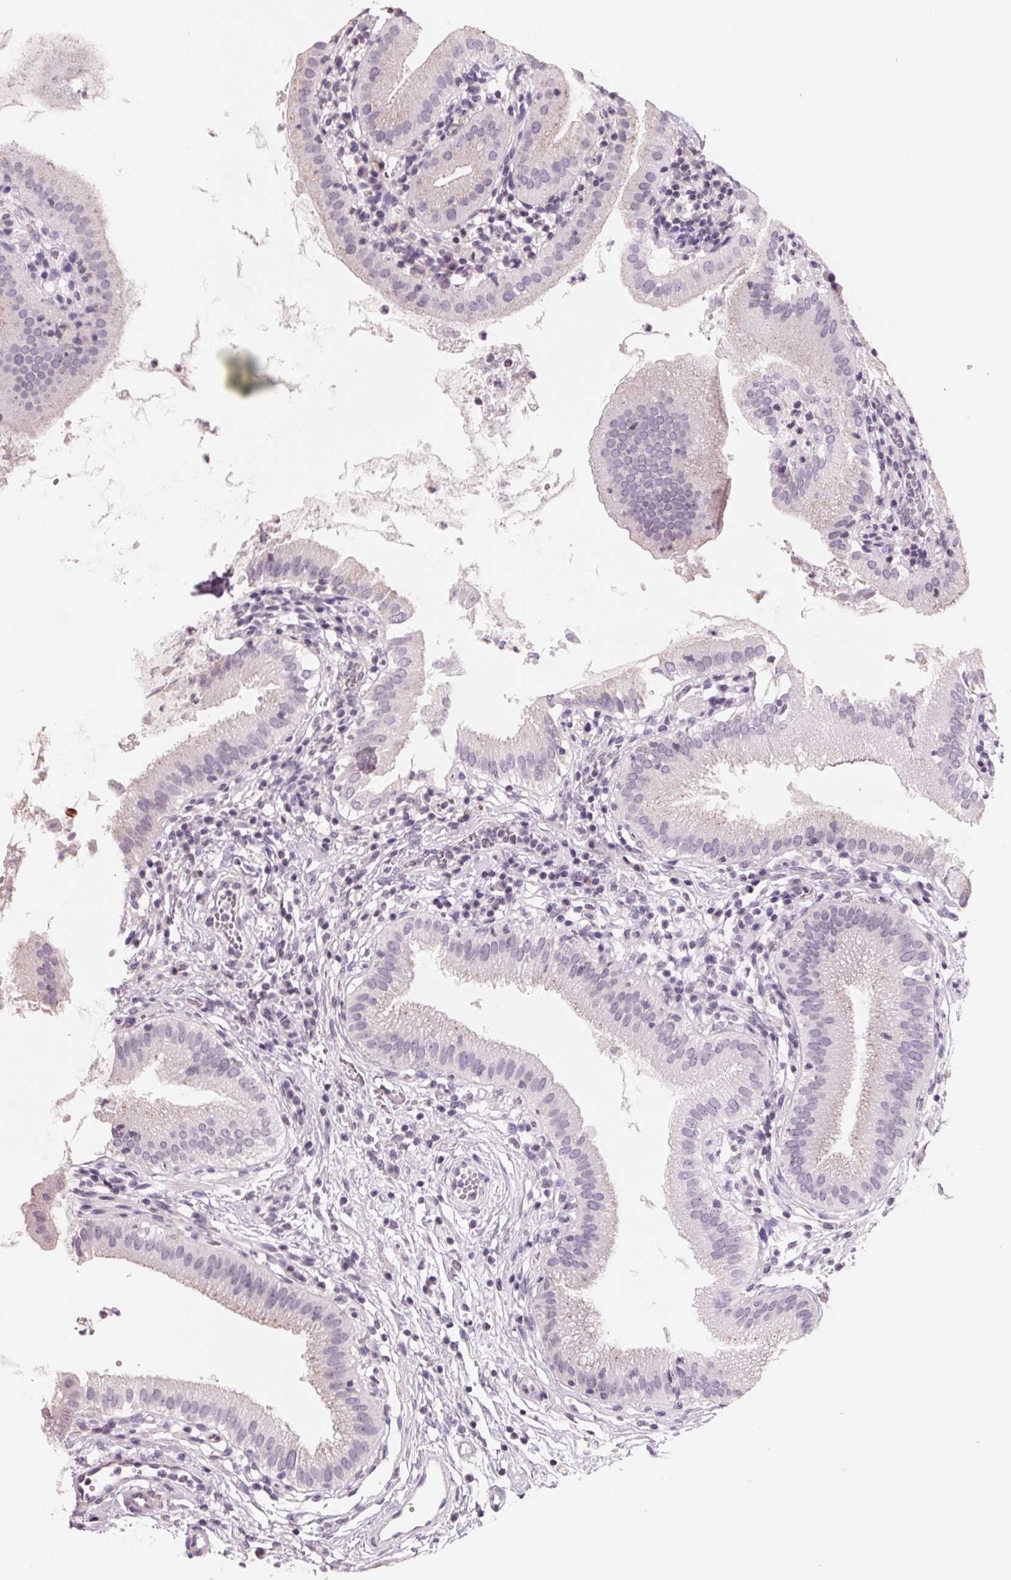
{"staining": {"intensity": "negative", "quantity": "none", "location": "none"}, "tissue": "gallbladder", "cell_type": "Glandular cells", "image_type": "normal", "snomed": [{"axis": "morphology", "description": "Normal tissue, NOS"}, {"axis": "topography", "description": "Gallbladder"}], "caption": "Gallbladder stained for a protein using immunohistochemistry exhibits no positivity glandular cells.", "gene": "FTCD", "patient": {"sex": "female", "age": 65}}